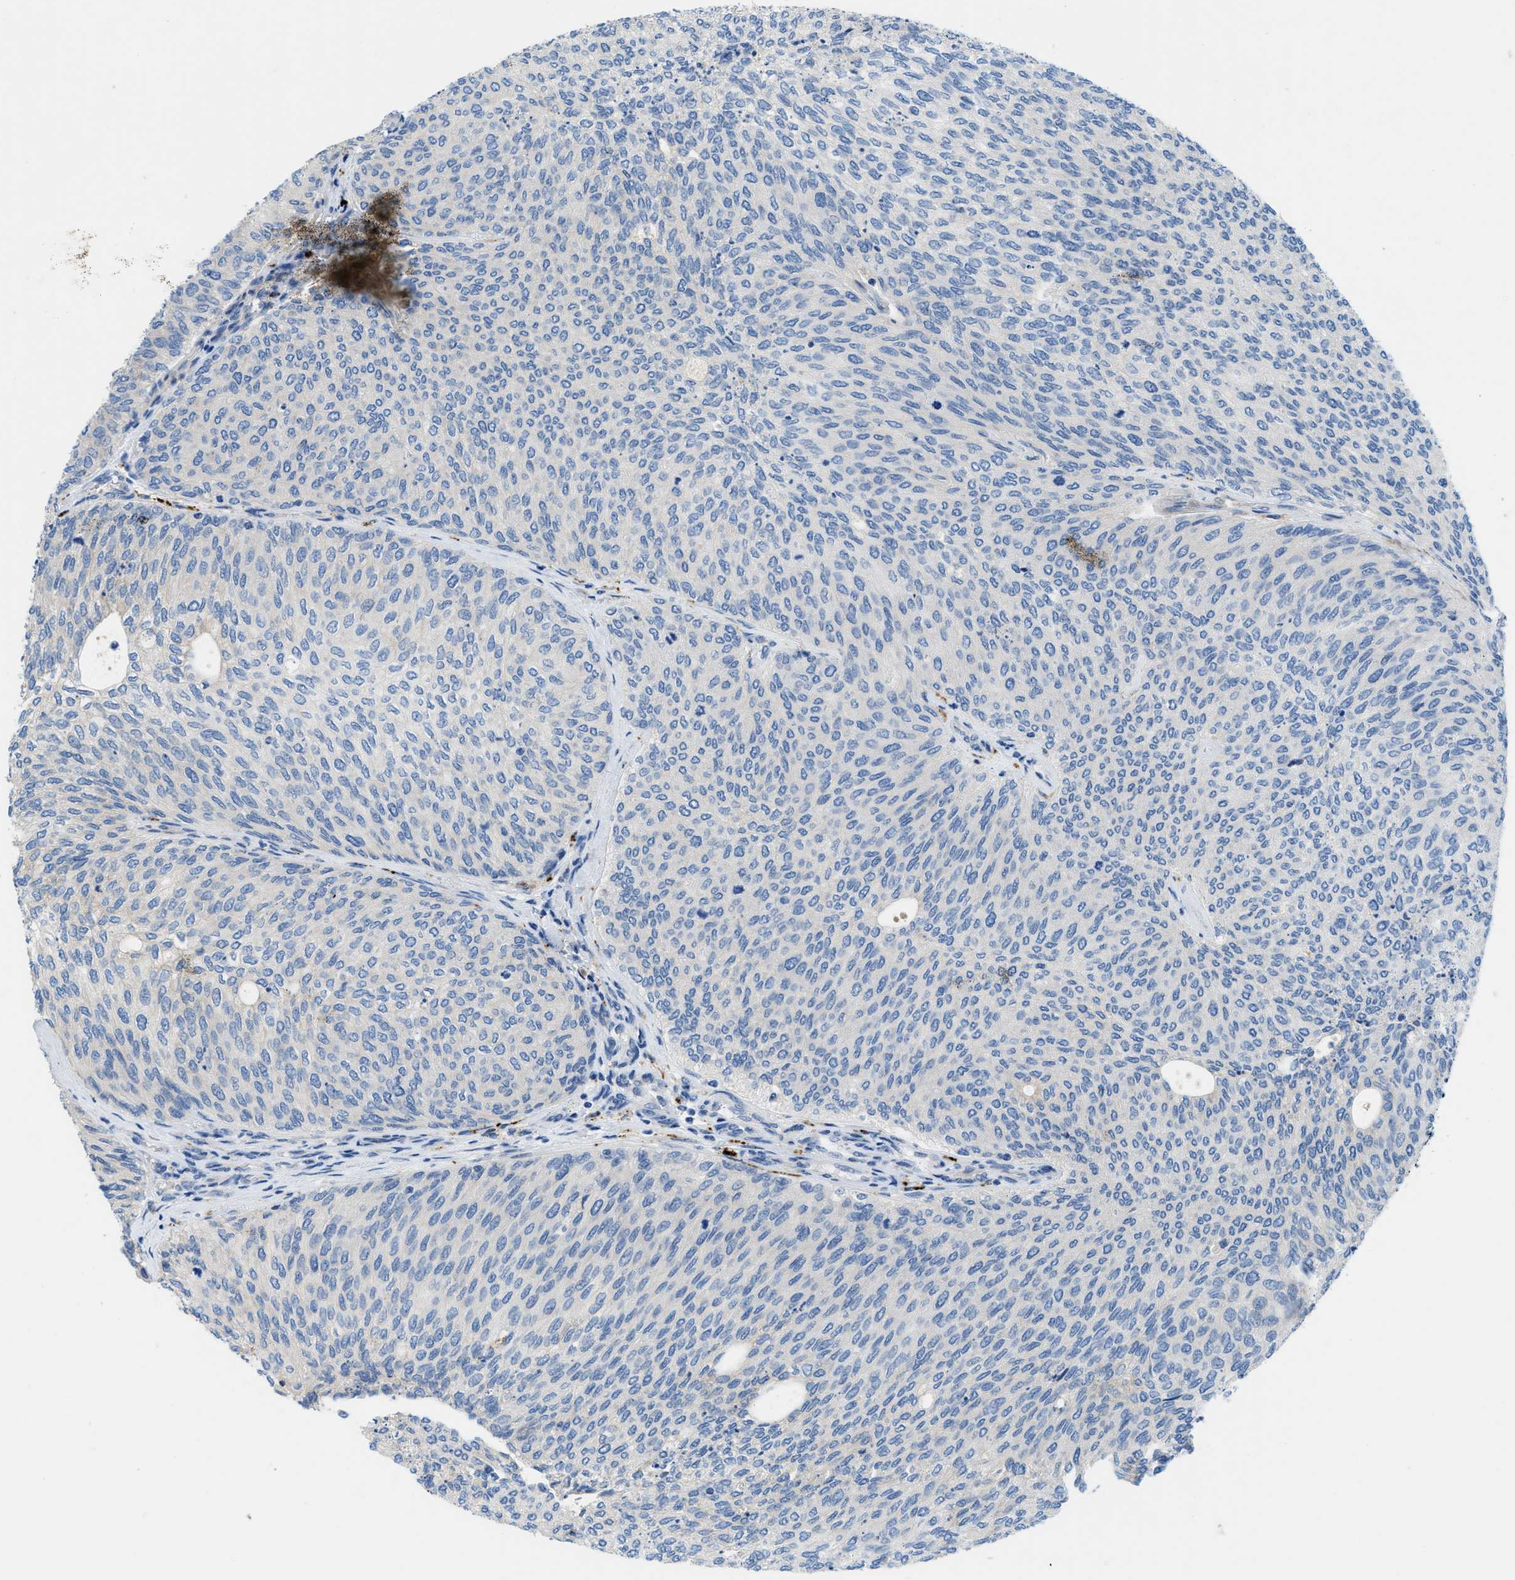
{"staining": {"intensity": "negative", "quantity": "none", "location": "none"}, "tissue": "urothelial cancer", "cell_type": "Tumor cells", "image_type": "cancer", "snomed": [{"axis": "morphology", "description": "Urothelial carcinoma, Low grade"}, {"axis": "topography", "description": "Urinary bladder"}], "caption": "Immunohistochemistry image of low-grade urothelial carcinoma stained for a protein (brown), which shows no positivity in tumor cells.", "gene": "TMEM248", "patient": {"sex": "female", "age": 79}}